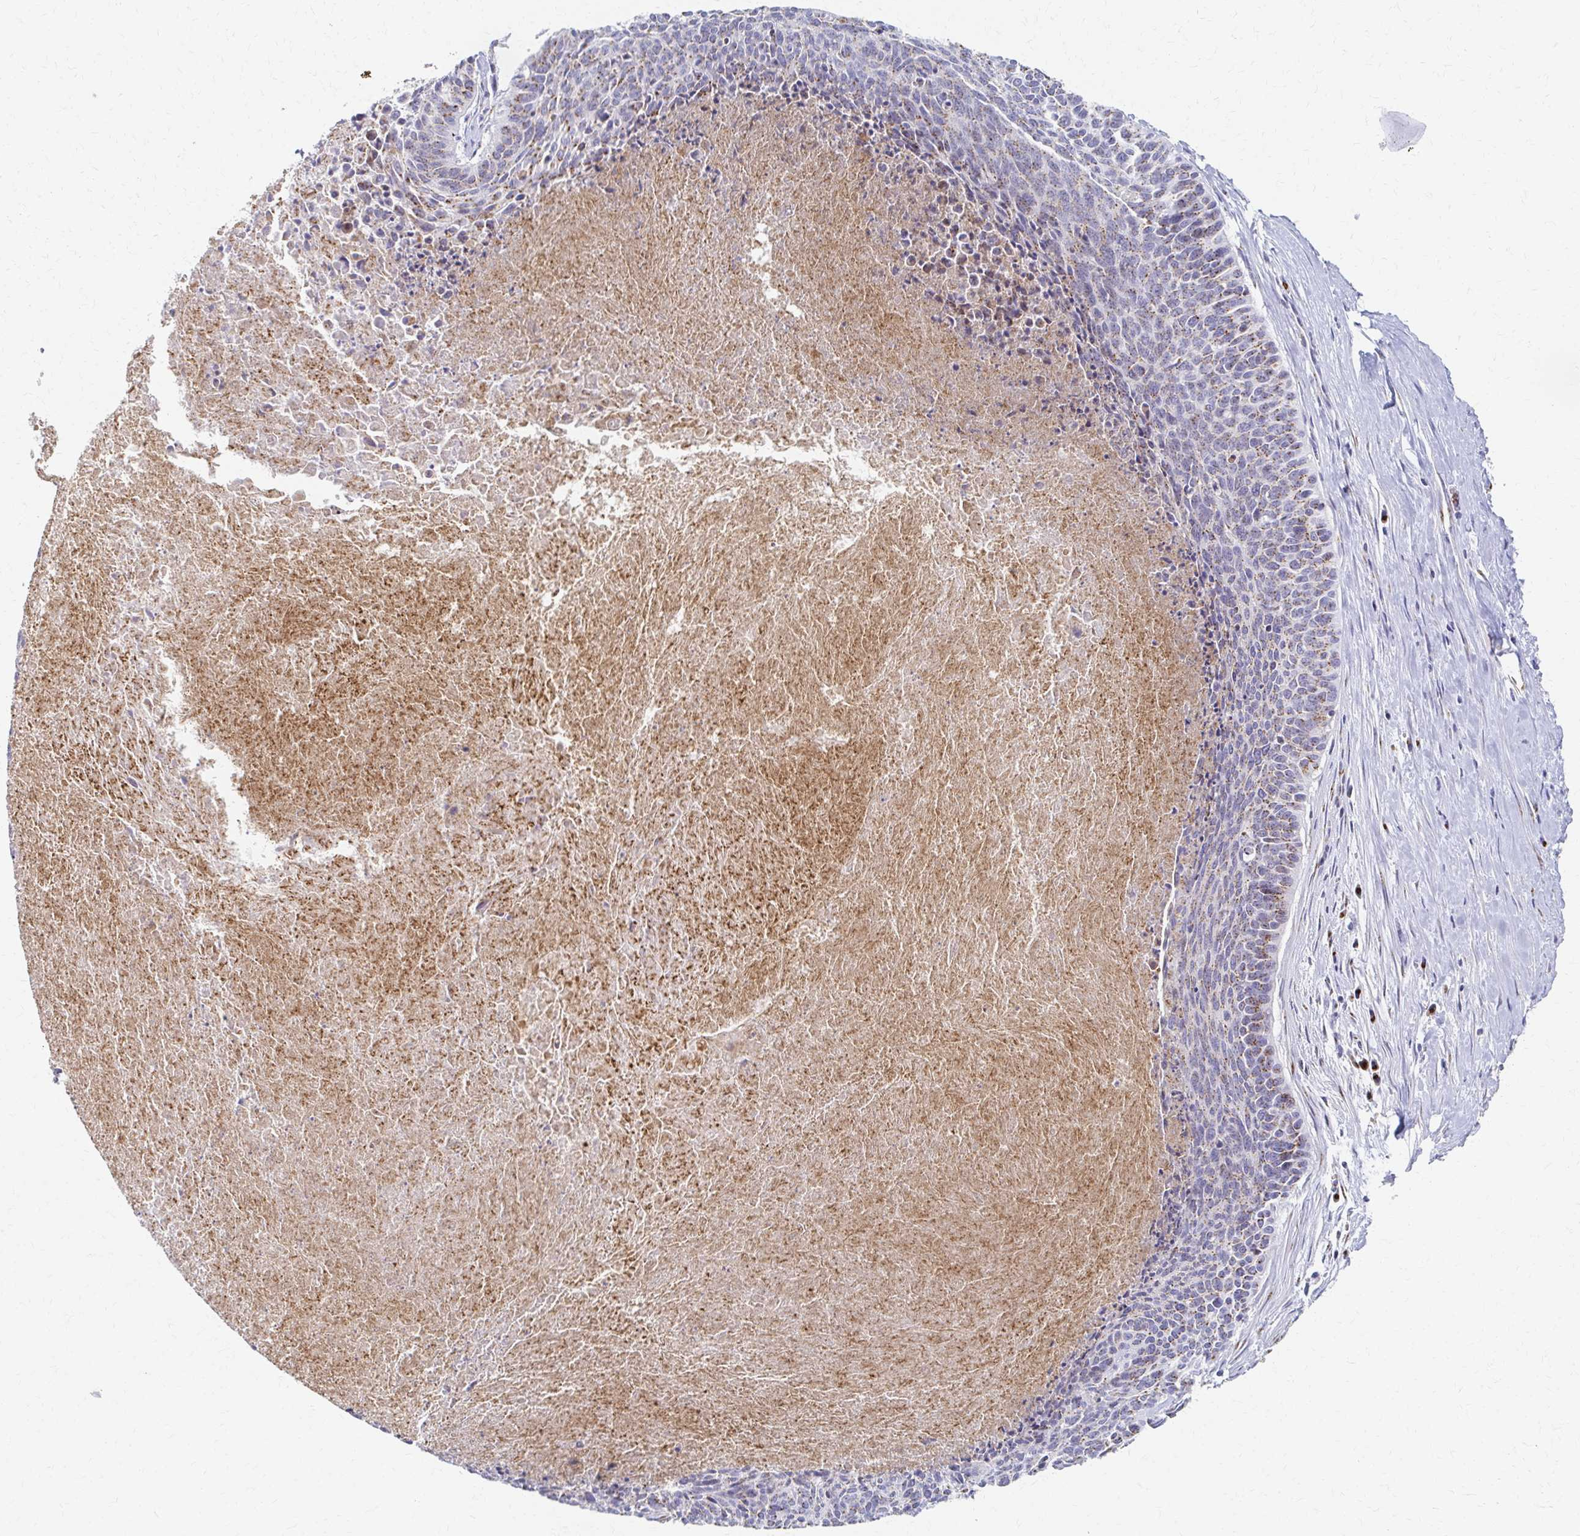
{"staining": {"intensity": "weak", "quantity": "25%-75%", "location": "cytoplasmic/membranous"}, "tissue": "cervical cancer", "cell_type": "Tumor cells", "image_type": "cancer", "snomed": [{"axis": "morphology", "description": "Squamous cell carcinoma, NOS"}, {"axis": "topography", "description": "Cervix"}], "caption": "A high-resolution micrograph shows IHC staining of cervical cancer (squamous cell carcinoma), which reveals weak cytoplasmic/membranous staining in approximately 25%-75% of tumor cells.", "gene": "TM9SF1", "patient": {"sex": "female", "age": 55}}